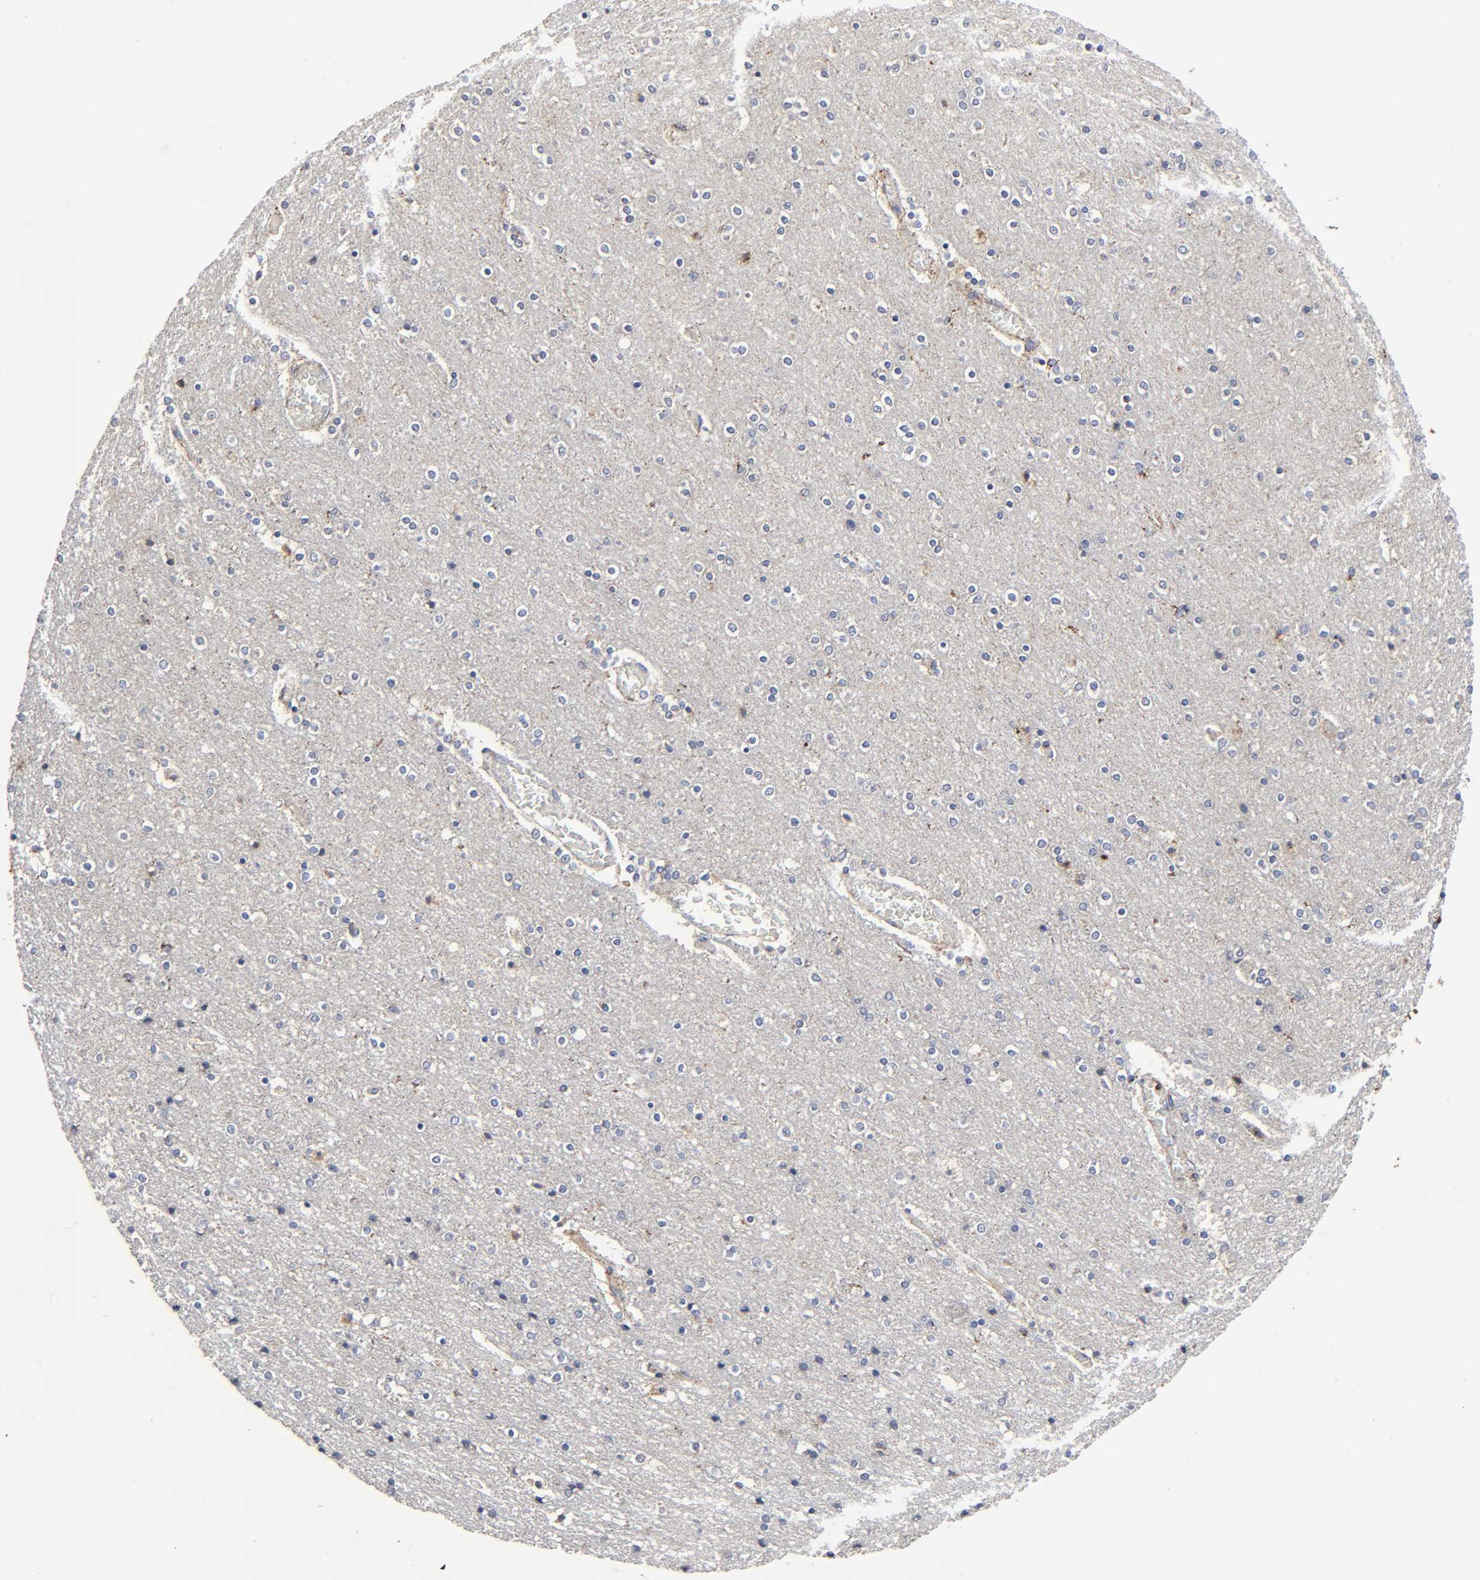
{"staining": {"intensity": "weak", "quantity": "25%-75%", "location": "cytoplasmic/membranous"}, "tissue": "cerebral cortex", "cell_type": "Endothelial cells", "image_type": "normal", "snomed": [{"axis": "morphology", "description": "Normal tissue, NOS"}, {"axis": "topography", "description": "Cerebral cortex"}], "caption": "Benign cerebral cortex exhibits weak cytoplasmic/membranous expression in approximately 25%-75% of endothelial cells, visualized by immunohistochemistry.", "gene": "COX6B1", "patient": {"sex": "female", "age": 54}}